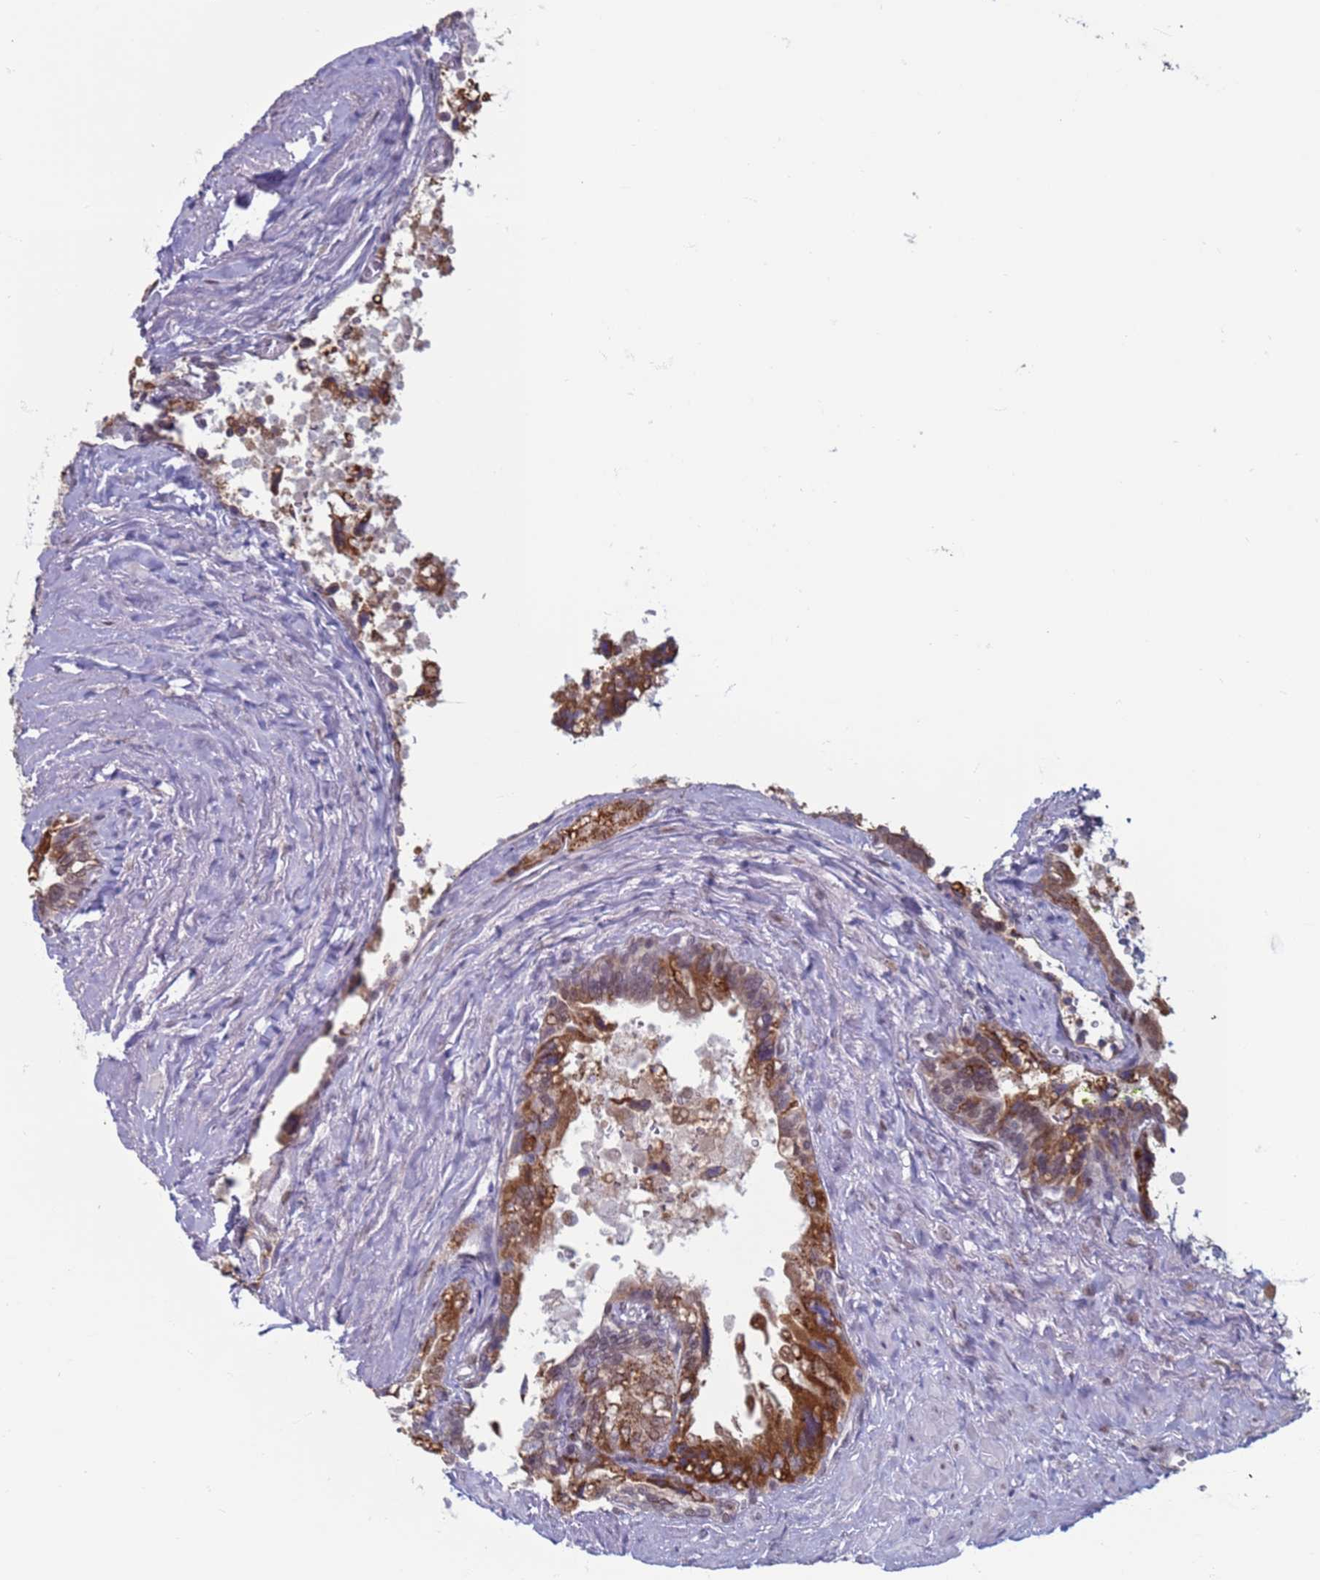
{"staining": {"intensity": "moderate", "quantity": ">75%", "location": "cytoplasmic/membranous,nuclear"}, "tissue": "seminal vesicle", "cell_type": "Glandular cells", "image_type": "normal", "snomed": [{"axis": "morphology", "description": "Normal tissue, NOS"}, {"axis": "topography", "description": "Seminal veicle"}, {"axis": "topography", "description": "Peripheral nerve tissue"}], "caption": "Benign seminal vesicle was stained to show a protein in brown. There is medium levels of moderate cytoplasmic/membranous,nuclear positivity in about >75% of glandular cells.", "gene": "SAE1", "patient": {"sex": "male", "age": 60}}